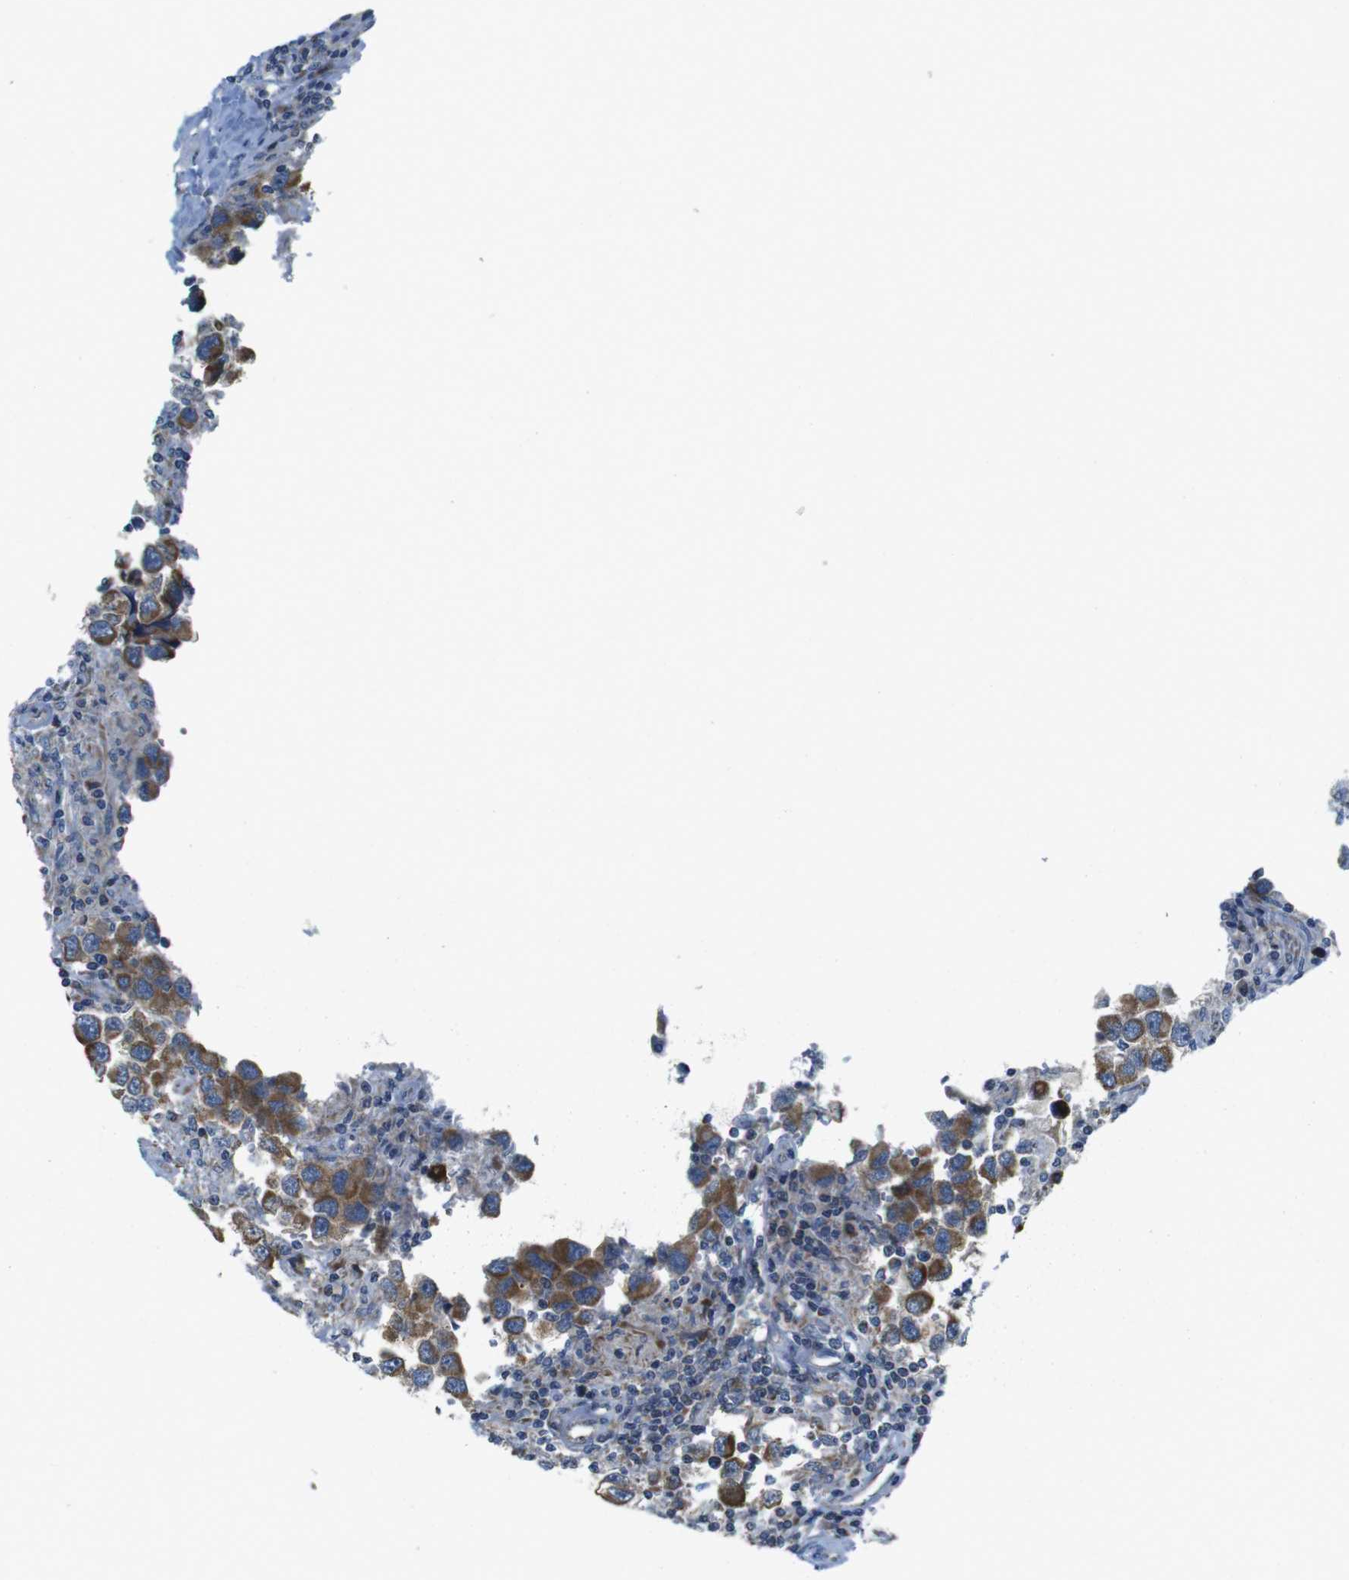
{"staining": {"intensity": "moderate", "quantity": ">75%", "location": "cytoplasmic/membranous"}, "tissue": "testis cancer", "cell_type": "Tumor cells", "image_type": "cancer", "snomed": [{"axis": "morphology", "description": "Carcinoma, Embryonal, NOS"}, {"axis": "topography", "description": "Testis"}], "caption": "Immunohistochemistry (IHC) image of neoplastic tissue: human testis cancer (embryonal carcinoma) stained using IHC displays medium levels of moderate protein expression localized specifically in the cytoplasmic/membranous of tumor cells, appearing as a cytoplasmic/membranous brown color.", "gene": "MARCHF1", "patient": {"sex": "male", "age": 21}}